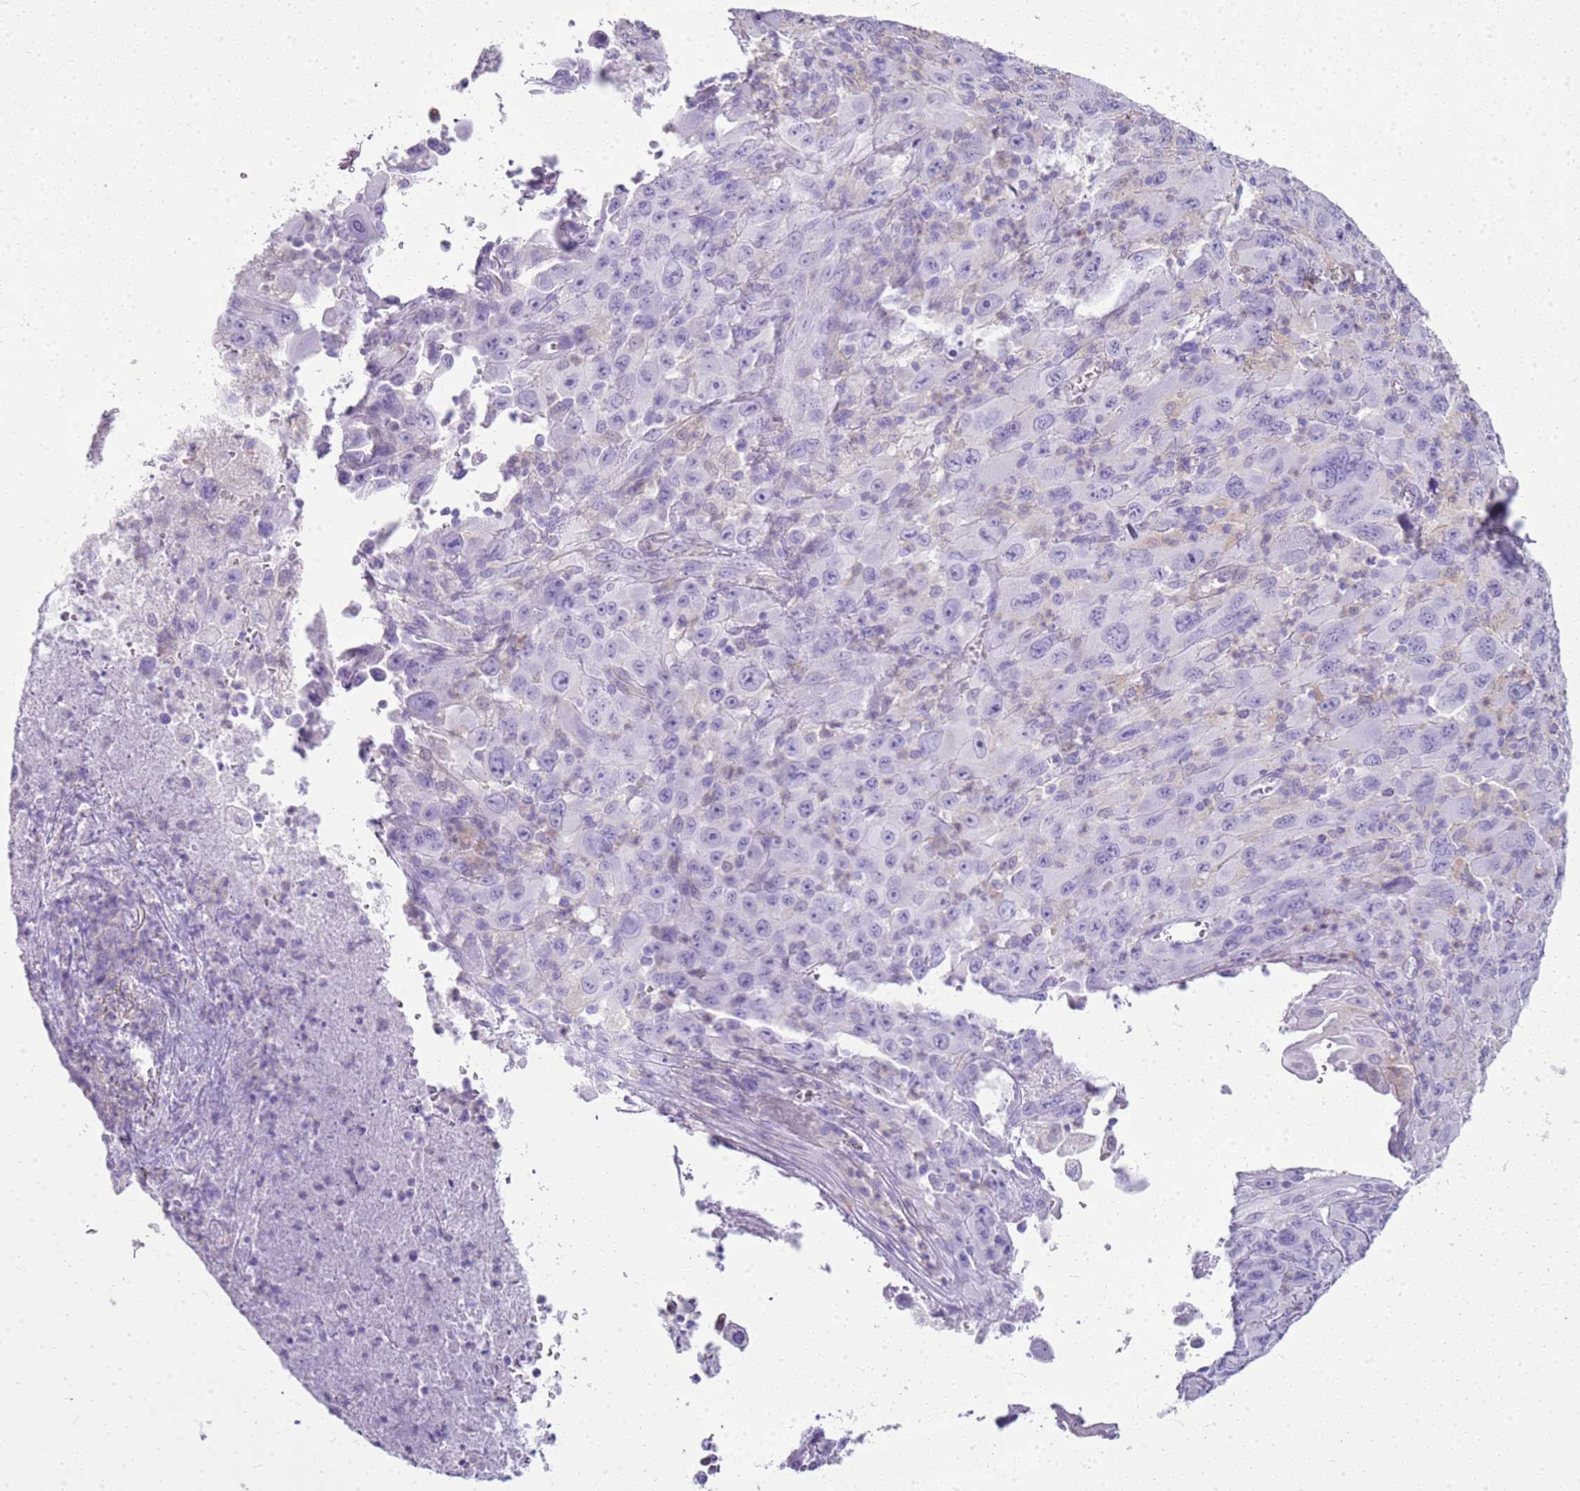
{"staining": {"intensity": "negative", "quantity": "none", "location": "none"}, "tissue": "melanoma", "cell_type": "Tumor cells", "image_type": "cancer", "snomed": [{"axis": "morphology", "description": "Malignant melanoma, Metastatic site"}, {"axis": "topography", "description": "Skin"}], "caption": "Human melanoma stained for a protein using immunohistochemistry shows no expression in tumor cells.", "gene": "SULT1E1", "patient": {"sex": "female", "age": 56}}